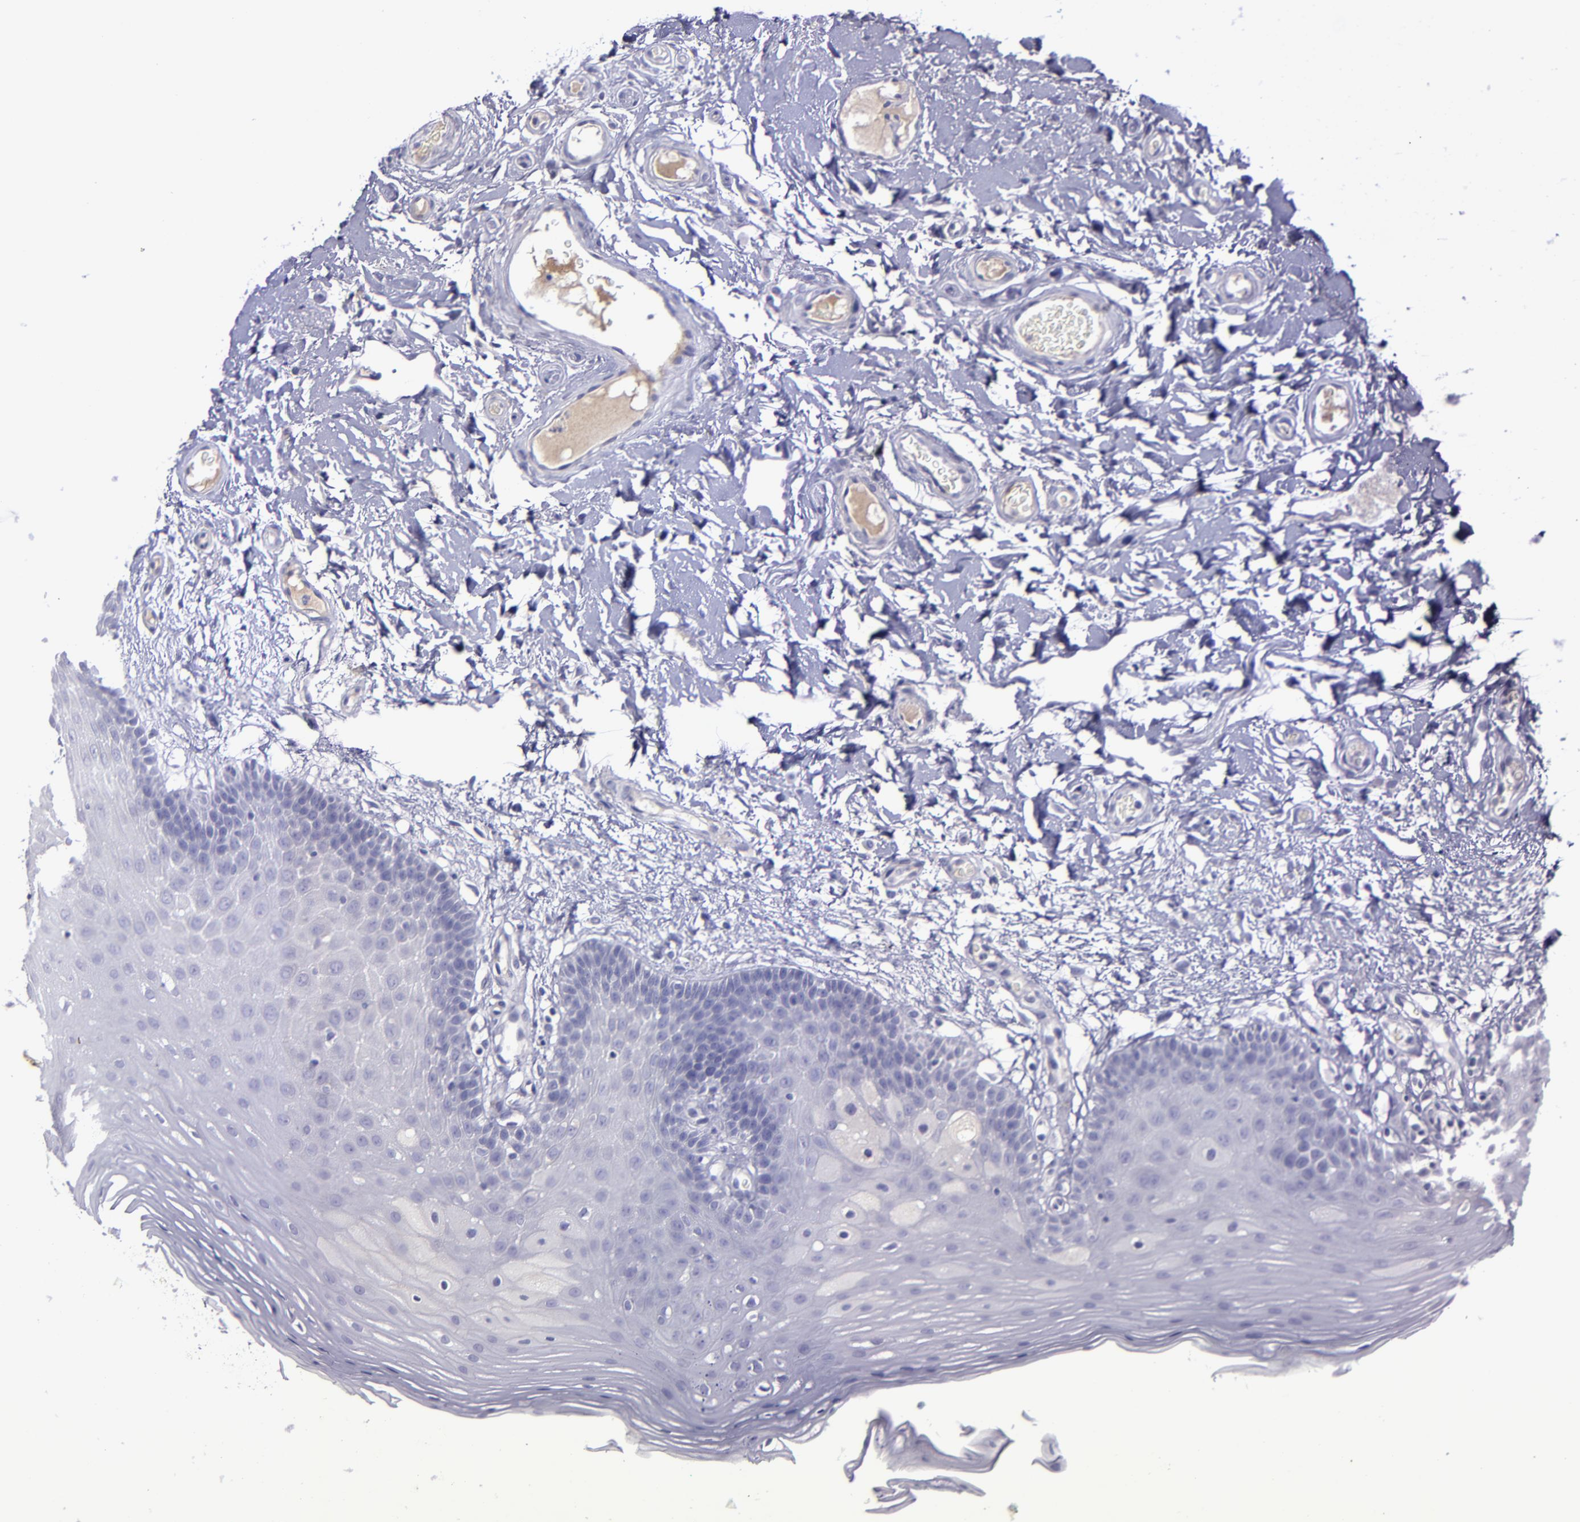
{"staining": {"intensity": "negative", "quantity": "none", "location": "none"}, "tissue": "oral mucosa", "cell_type": "Squamous epithelial cells", "image_type": "normal", "snomed": [{"axis": "morphology", "description": "Normal tissue, NOS"}, {"axis": "morphology", "description": "Squamous cell carcinoma, NOS"}, {"axis": "topography", "description": "Skeletal muscle"}, {"axis": "topography", "description": "Oral tissue"}, {"axis": "topography", "description": "Head-Neck"}], "caption": "Unremarkable oral mucosa was stained to show a protein in brown. There is no significant positivity in squamous epithelial cells. (DAB IHC with hematoxylin counter stain).", "gene": "MASP1", "patient": {"sex": "male", "age": 71}}